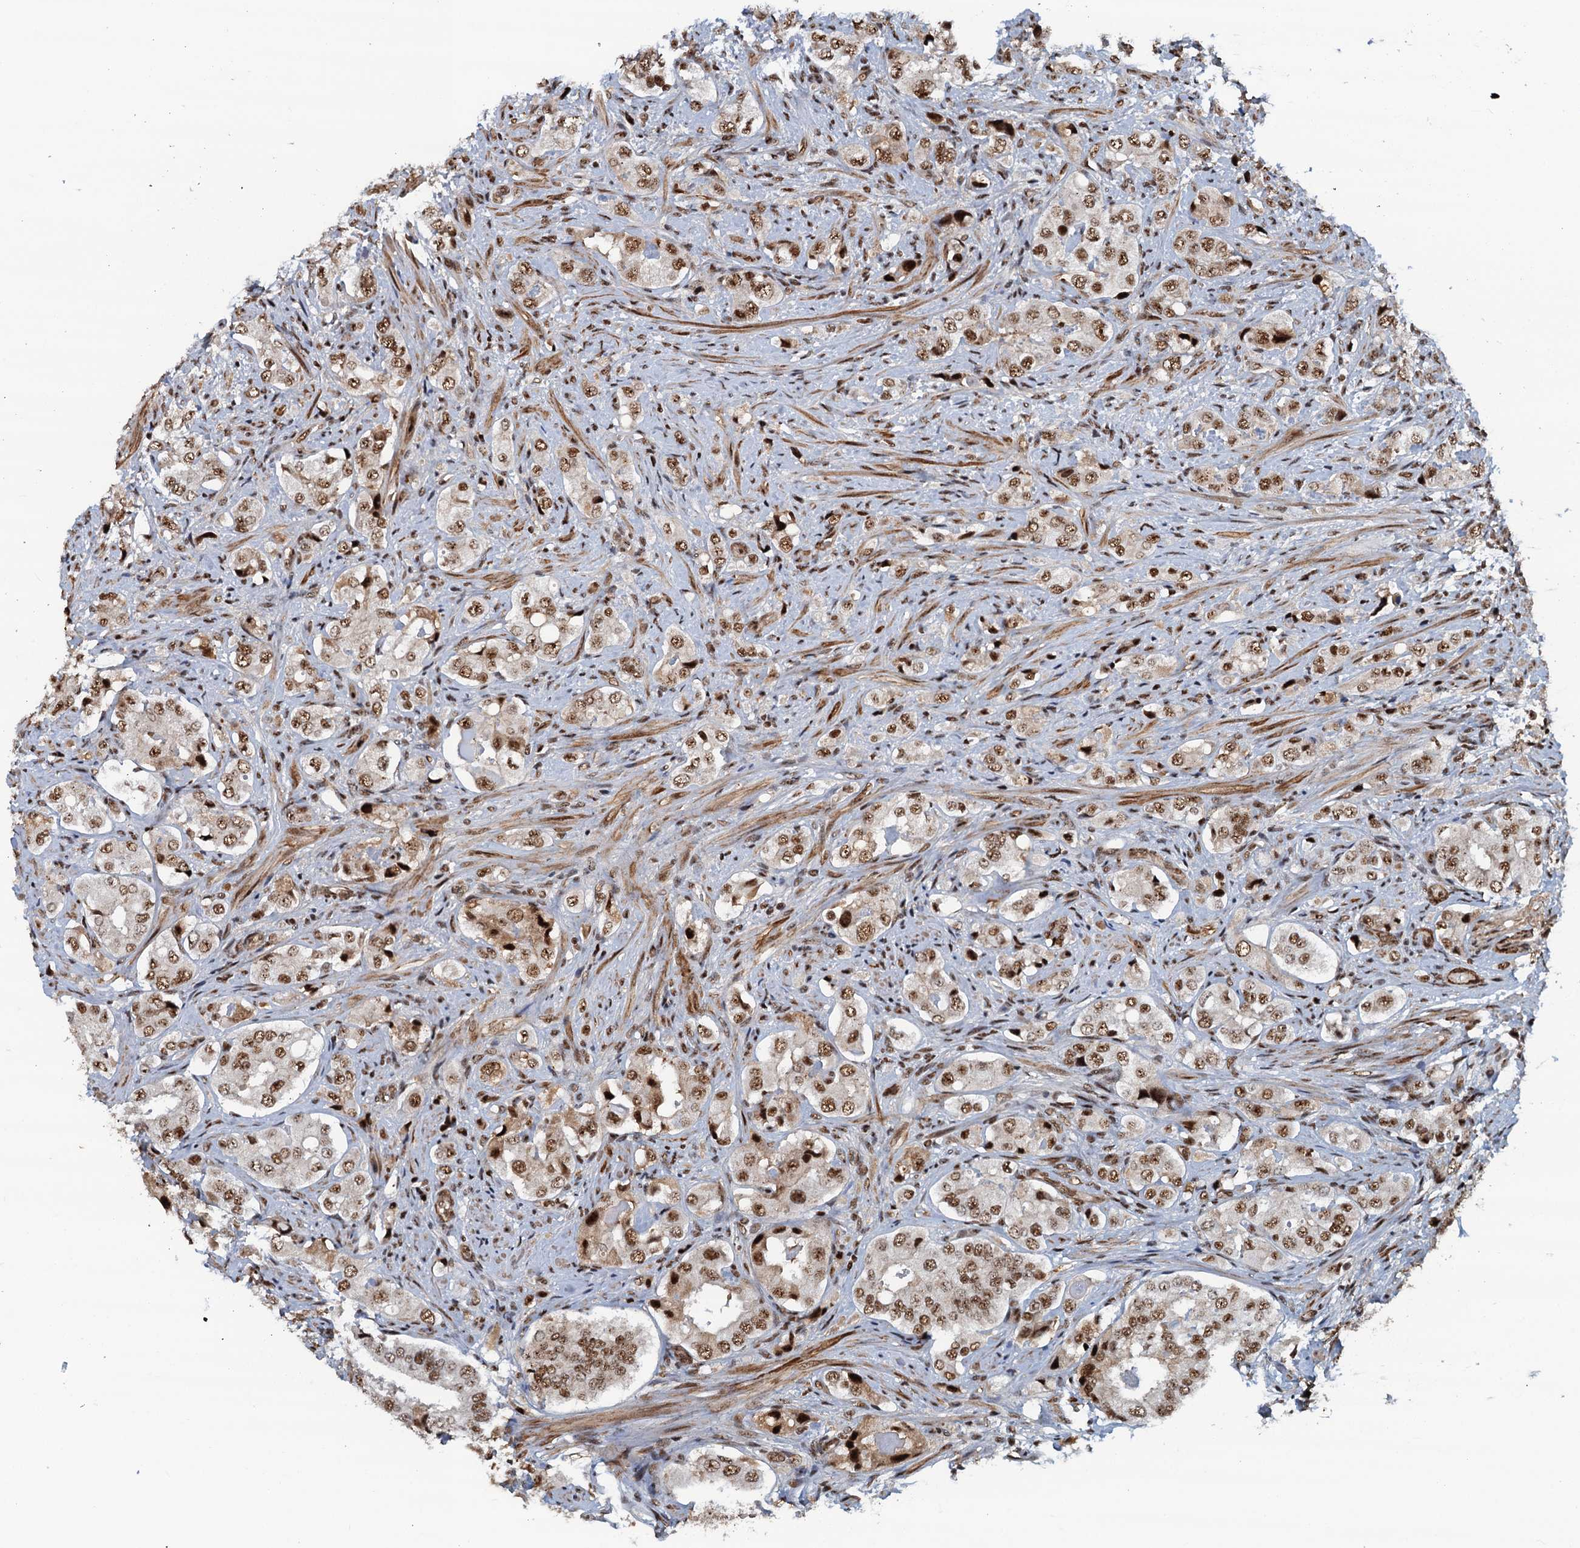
{"staining": {"intensity": "moderate", "quantity": ">75%", "location": "nuclear"}, "tissue": "prostate cancer", "cell_type": "Tumor cells", "image_type": "cancer", "snomed": [{"axis": "morphology", "description": "Adenocarcinoma, High grade"}, {"axis": "topography", "description": "Prostate"}], "caption": "IHC image of neoplastic tissue: human prostate high-grade adenocarcinoma stained using immunohistochemistry (IHC) reveals medium levels of moderate protein expression localized specifically in the nuclear of tumor cells, appearing as a nuclear brown color.", "gene": "ZC3H18", "patient": {"sex": "male", "age": 65}}